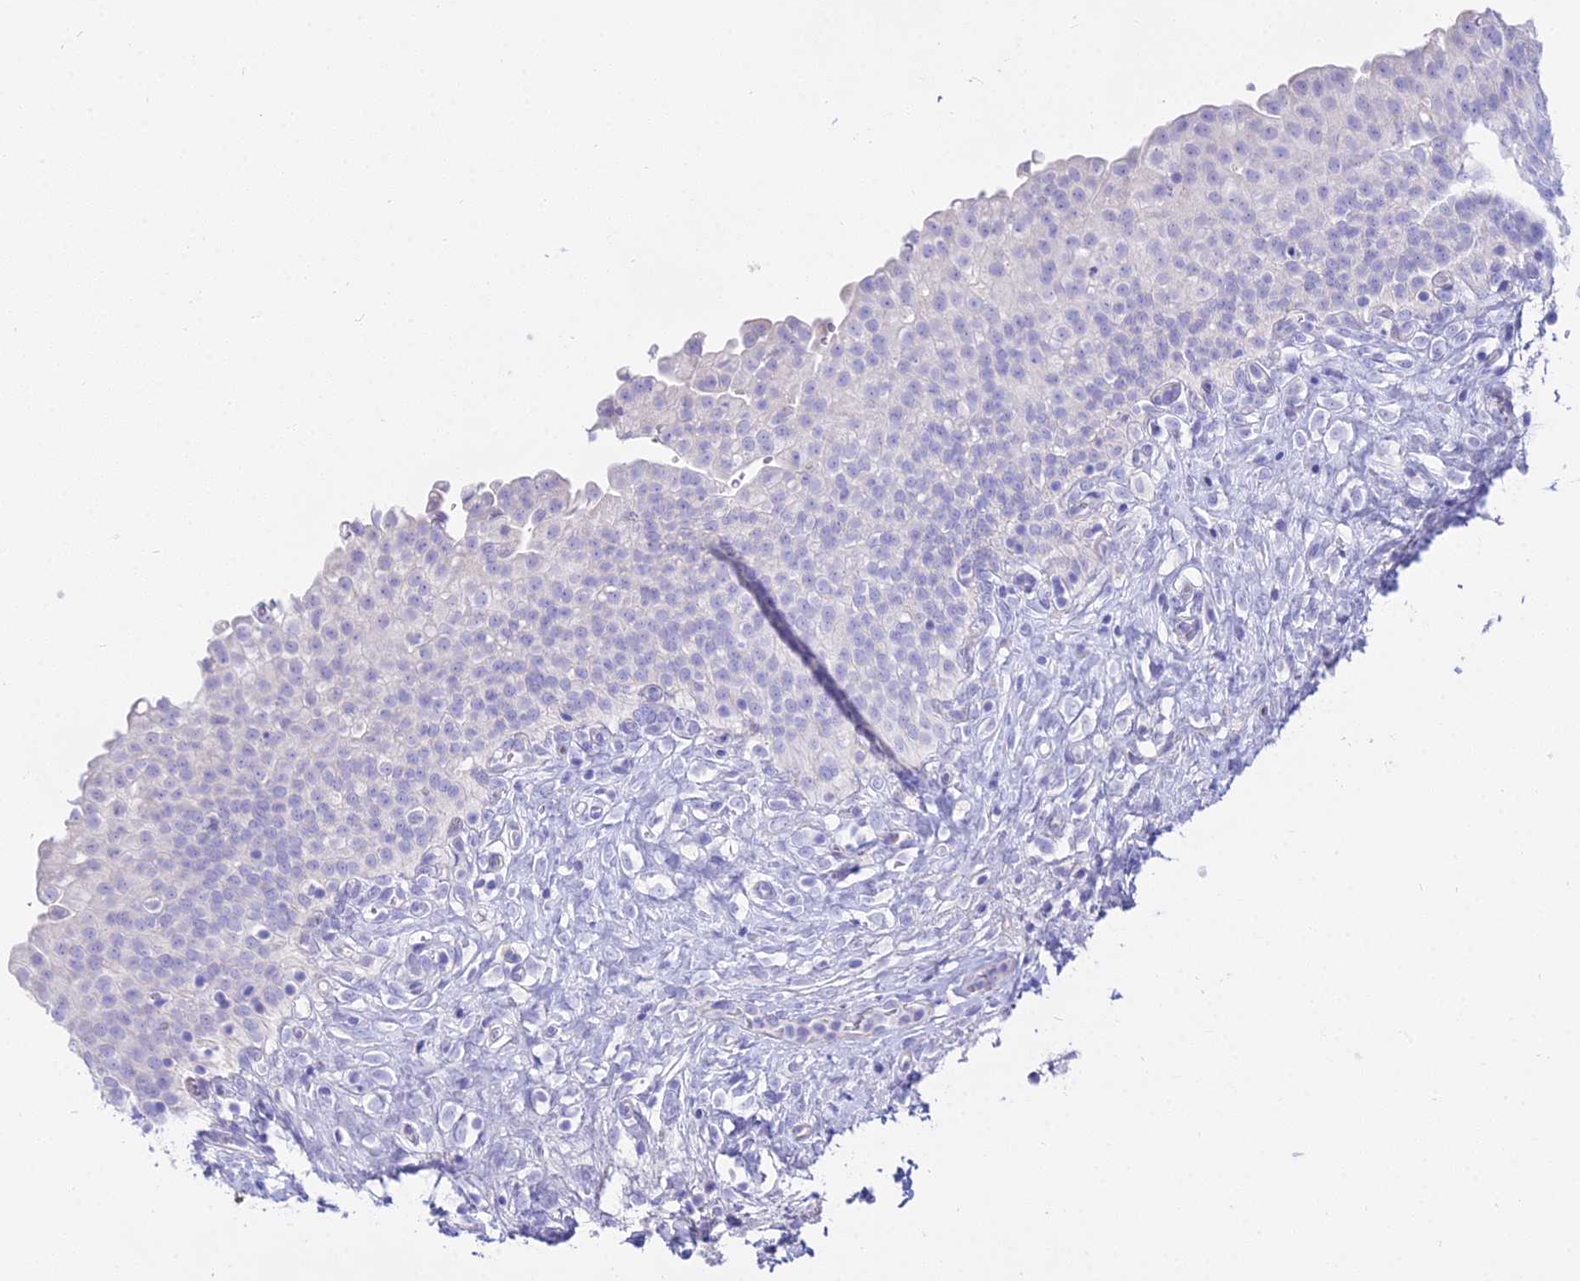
{"staining": {"intensity": "negative", "quantity": "none", "location": "none"}, "tissue": "urinary bladder", "cell_type": "Urothelial cells", "image_type": "normal", "snomed": [{"axis": "morphology", "description": "Urothelial carcinoma, High grade"}, {"axis": "topography", "description": "Urinary bladder"}], "caption": "This is a micrograph of IHC staining of unremarkable urinary bladder, which shows no staining in urothelial cells.", "gene": "DLX1", "patient": {"sex": "male", "age": 46}}